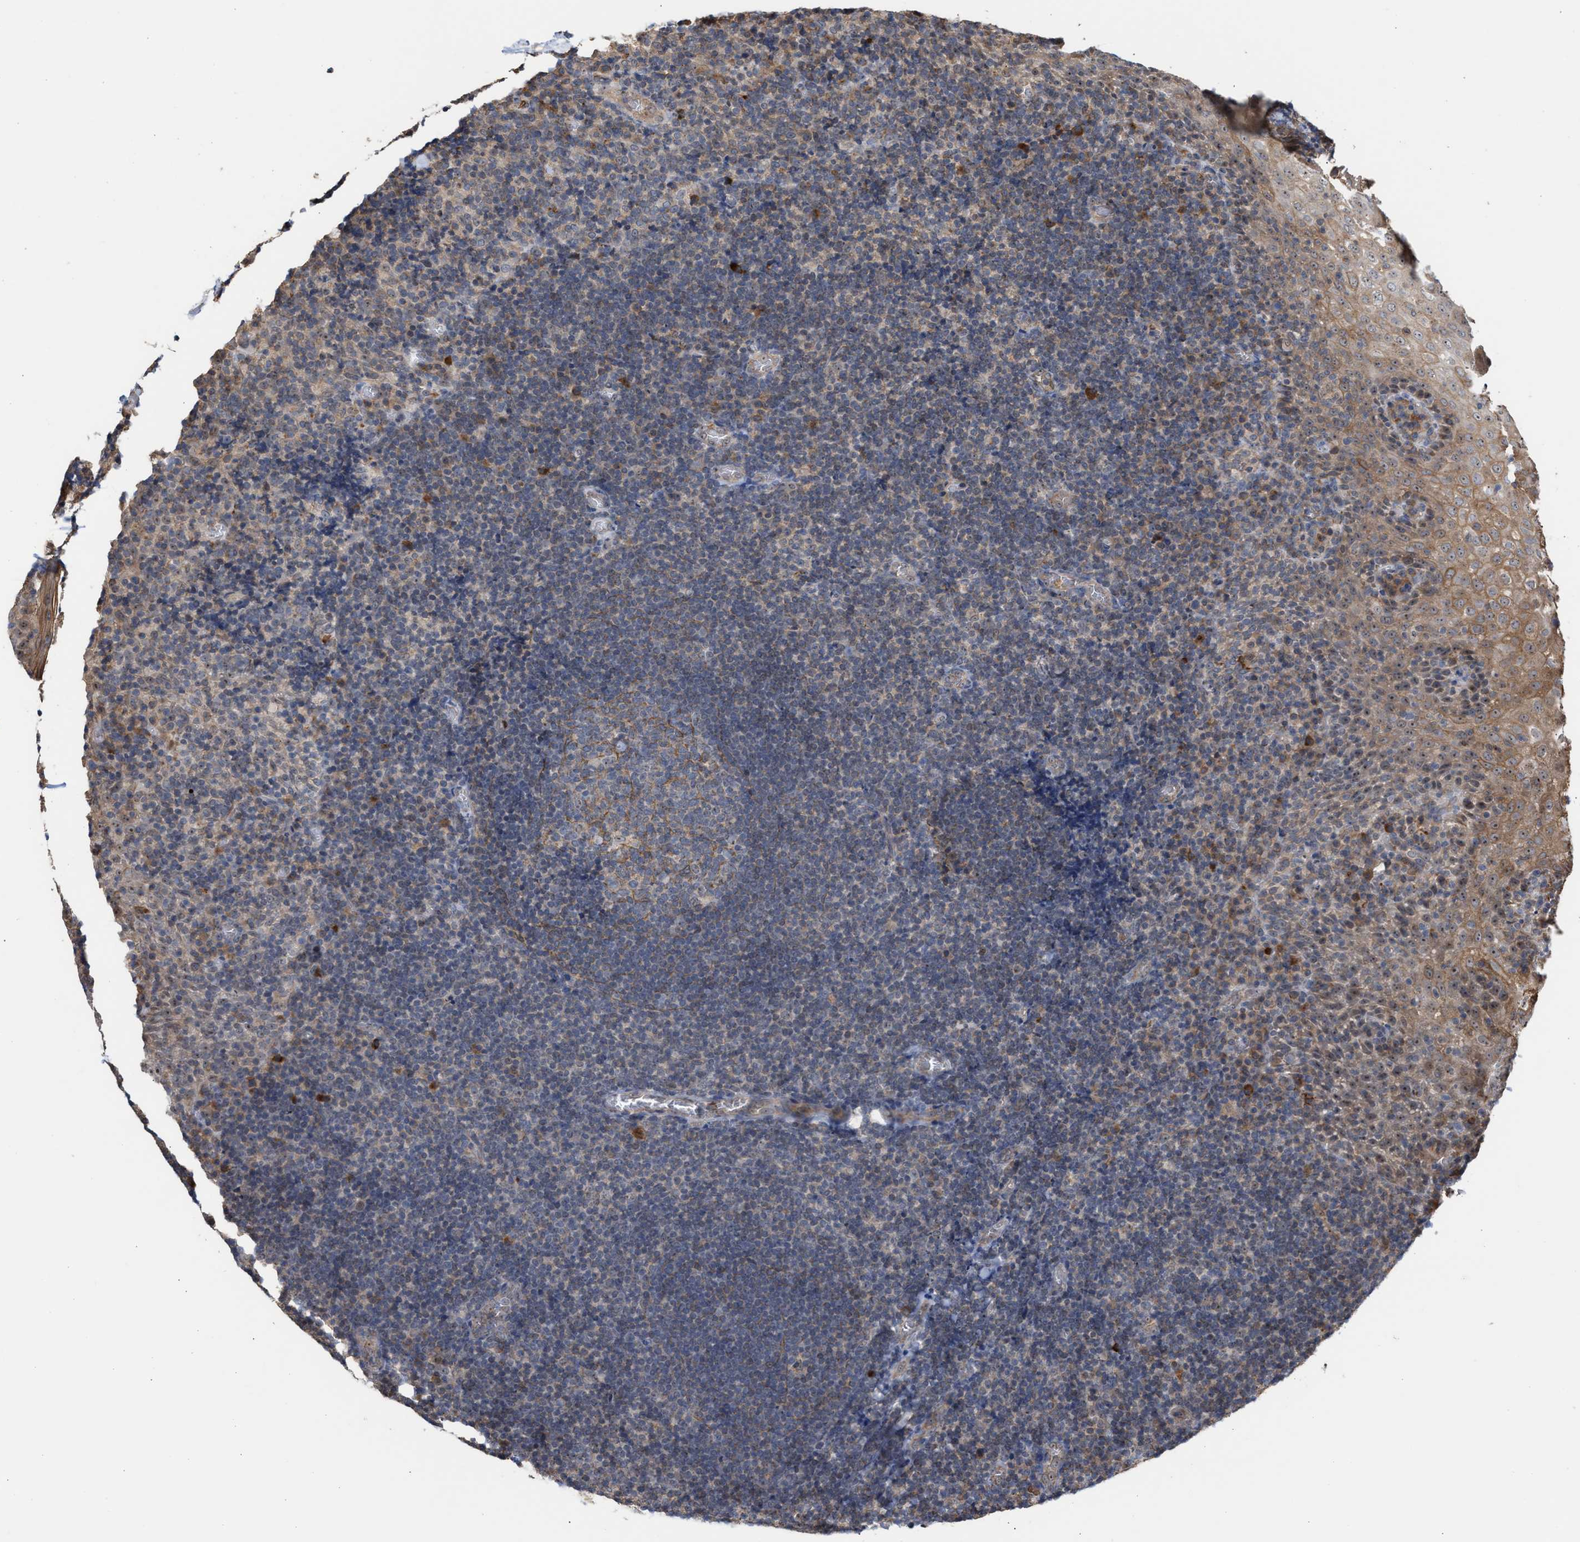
{"staining": {"intensity": "moderate", "quantity": ">75%", "location": "cytoplasmic/membranous"}, "tissue": "tonsil", "cell_type": "Germinal center cells", "image_type": "normal", "snomed": [{"axis": "morphology", "description": "Normal tissue, NOS"}, {"axis": "topography", "description": "Tonsil"}], "caption": "A brown stain shows moderate cytoplasmic/membranous positivity of a protein in germinal center cells of unremarkable human tonsil. (IHC, brightfield microscopy, high magnification).", "gene": "EXOSC2", "patient": {"sex": "male", "age": 37}}